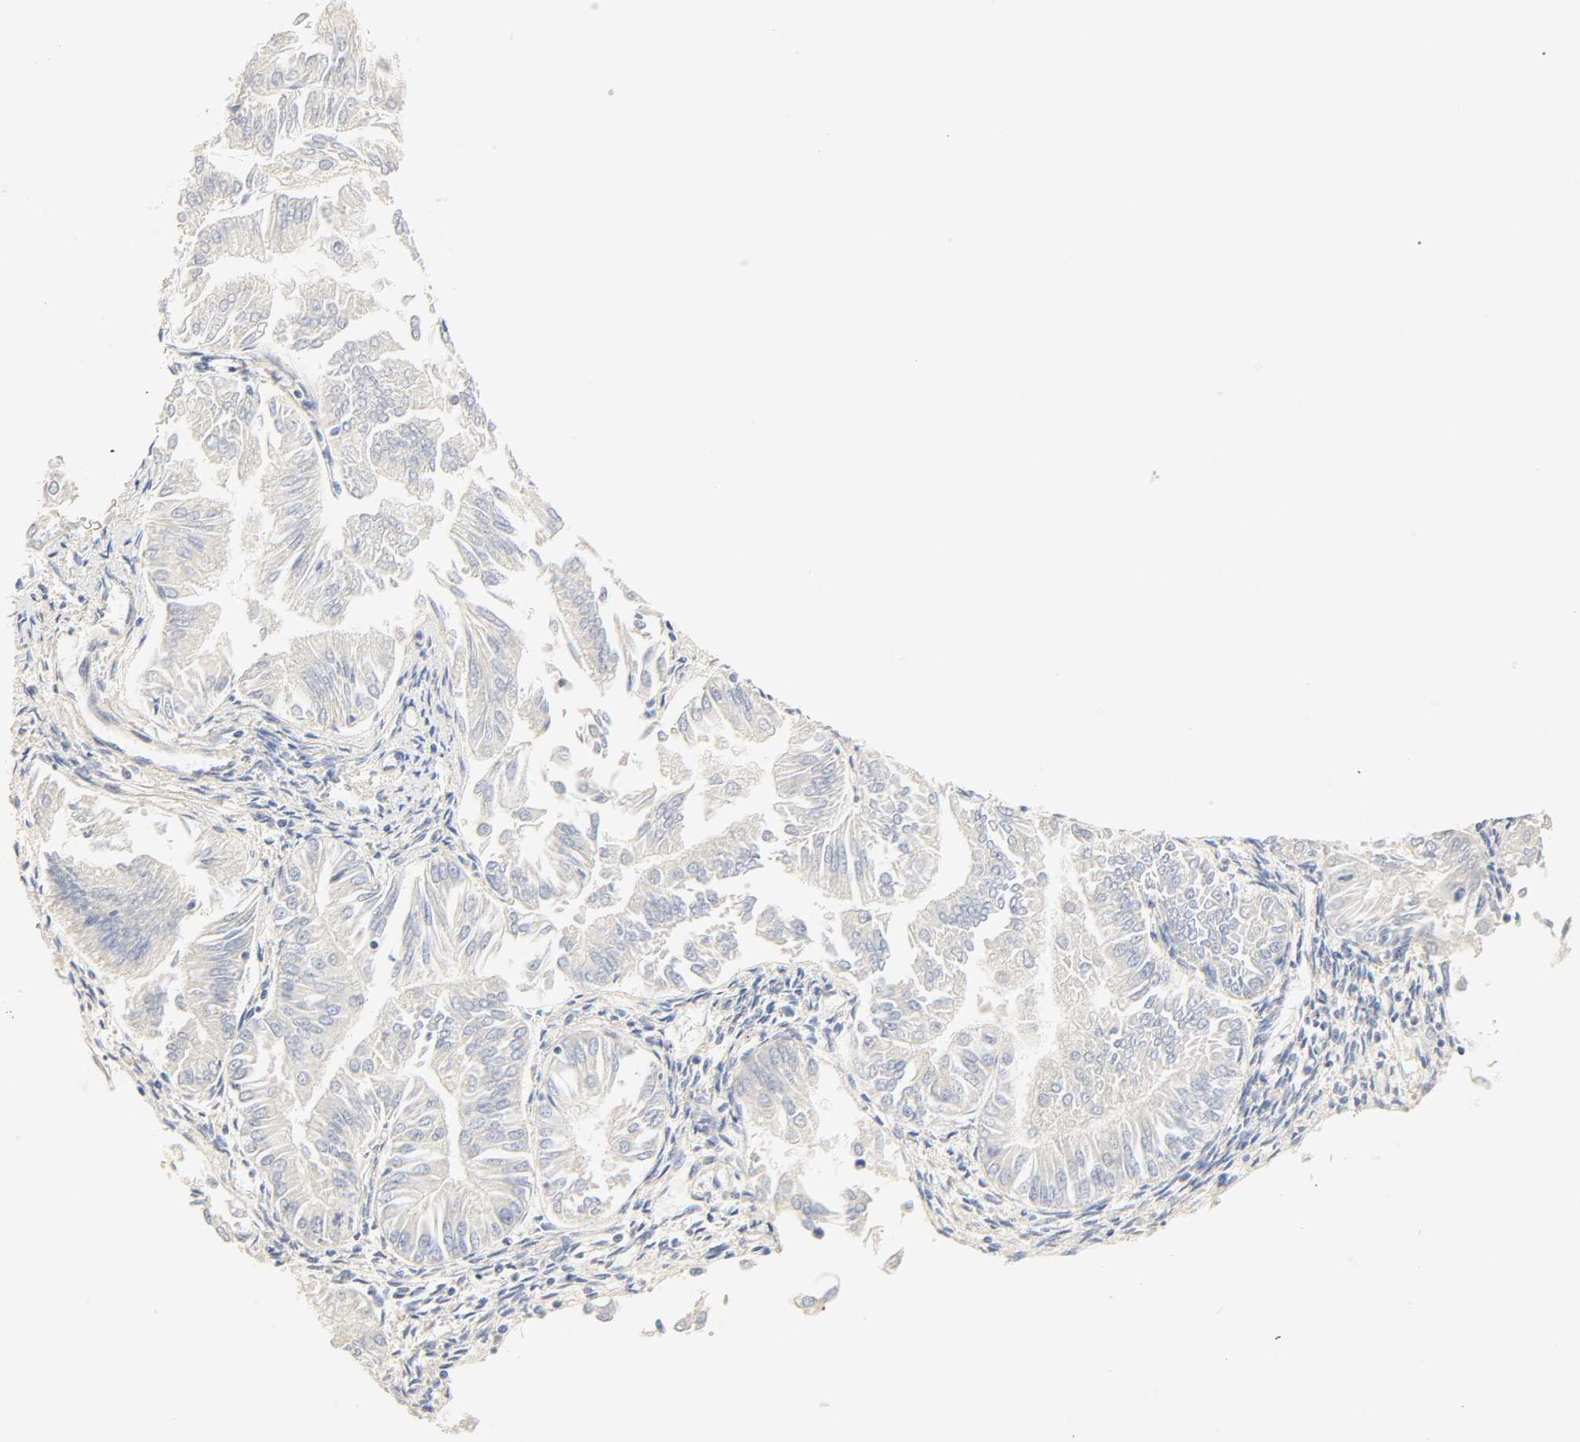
{"staining": {"intensity": "negative", "quantity": "none", "location": "none"}, "tissue": "endometrial cancer", "cell_type": "Tumor cells", "image_type": "cancer", "snomed": [{"axis": "morphology", "description": "Adenocarcinoma, NOS"}, {"axis": "topography", "description": "Endometrium"}], "caption": "Endometrial cancer was stained to show a protein in brown. There is no significant expression in tumor cells.", "gene": "BORCS8-MEF2B", "patient": {"sex": "female", "age": 53}}